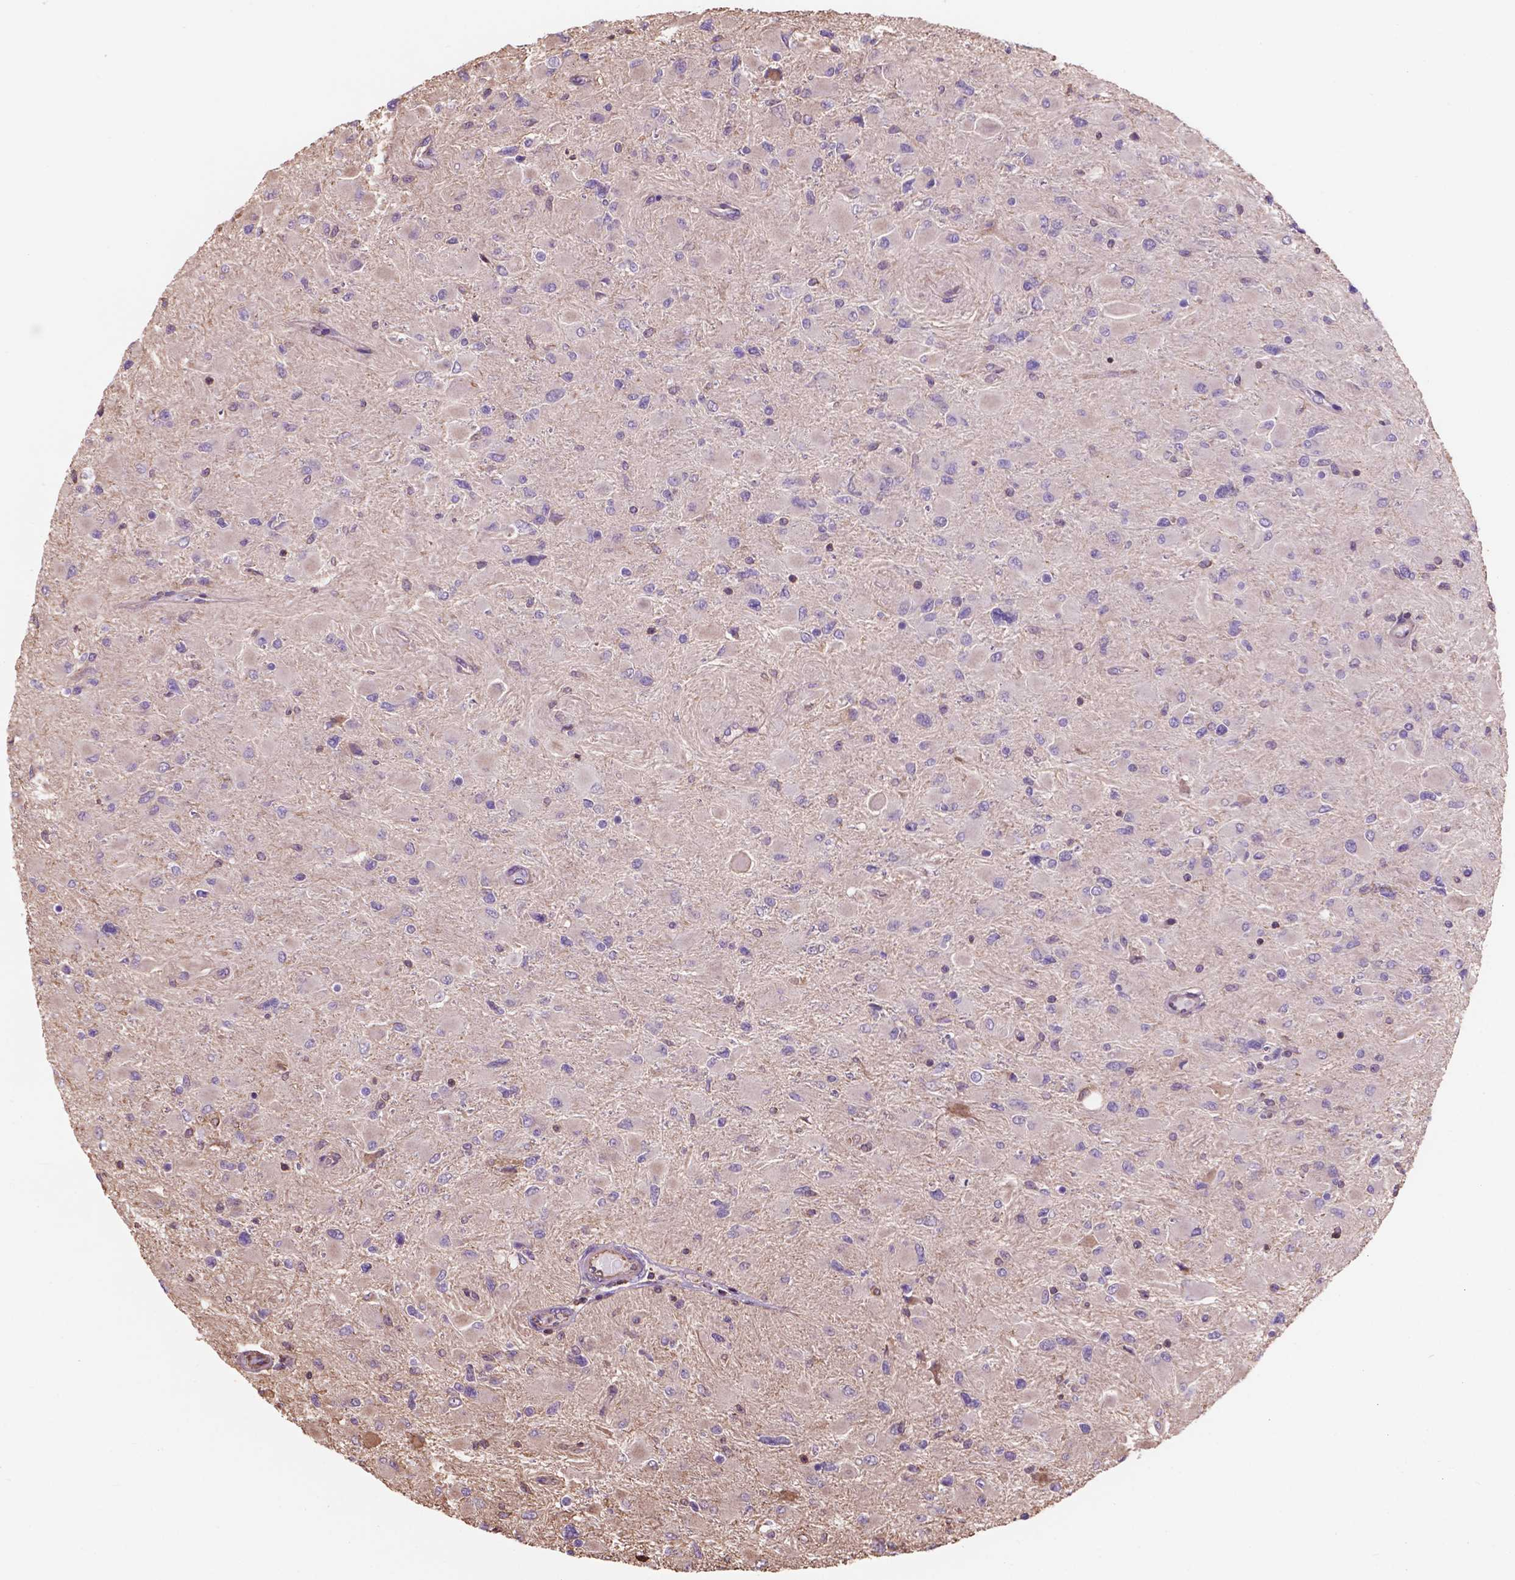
{"staining": {"intensity": "negative", "quantity": "none", "location": "none"}, "tissue": "glioma", "cell_type": "Tumor cells", "image_type": "cancer", "snomed": [{"axis": "morphology", "description": "Glioma, malignant, High grade"}, {"axis": "topography", "description": "Cerebral cortex"}], "caption": "High power microscopy micrograph of an immunohistochemistry (IHC) photomicrograph of malignant high-grade glioma, revealing no significant expression in tumor cells.", "gene": "NIPA2", "patient": {"sex": "female", "age": 36}}